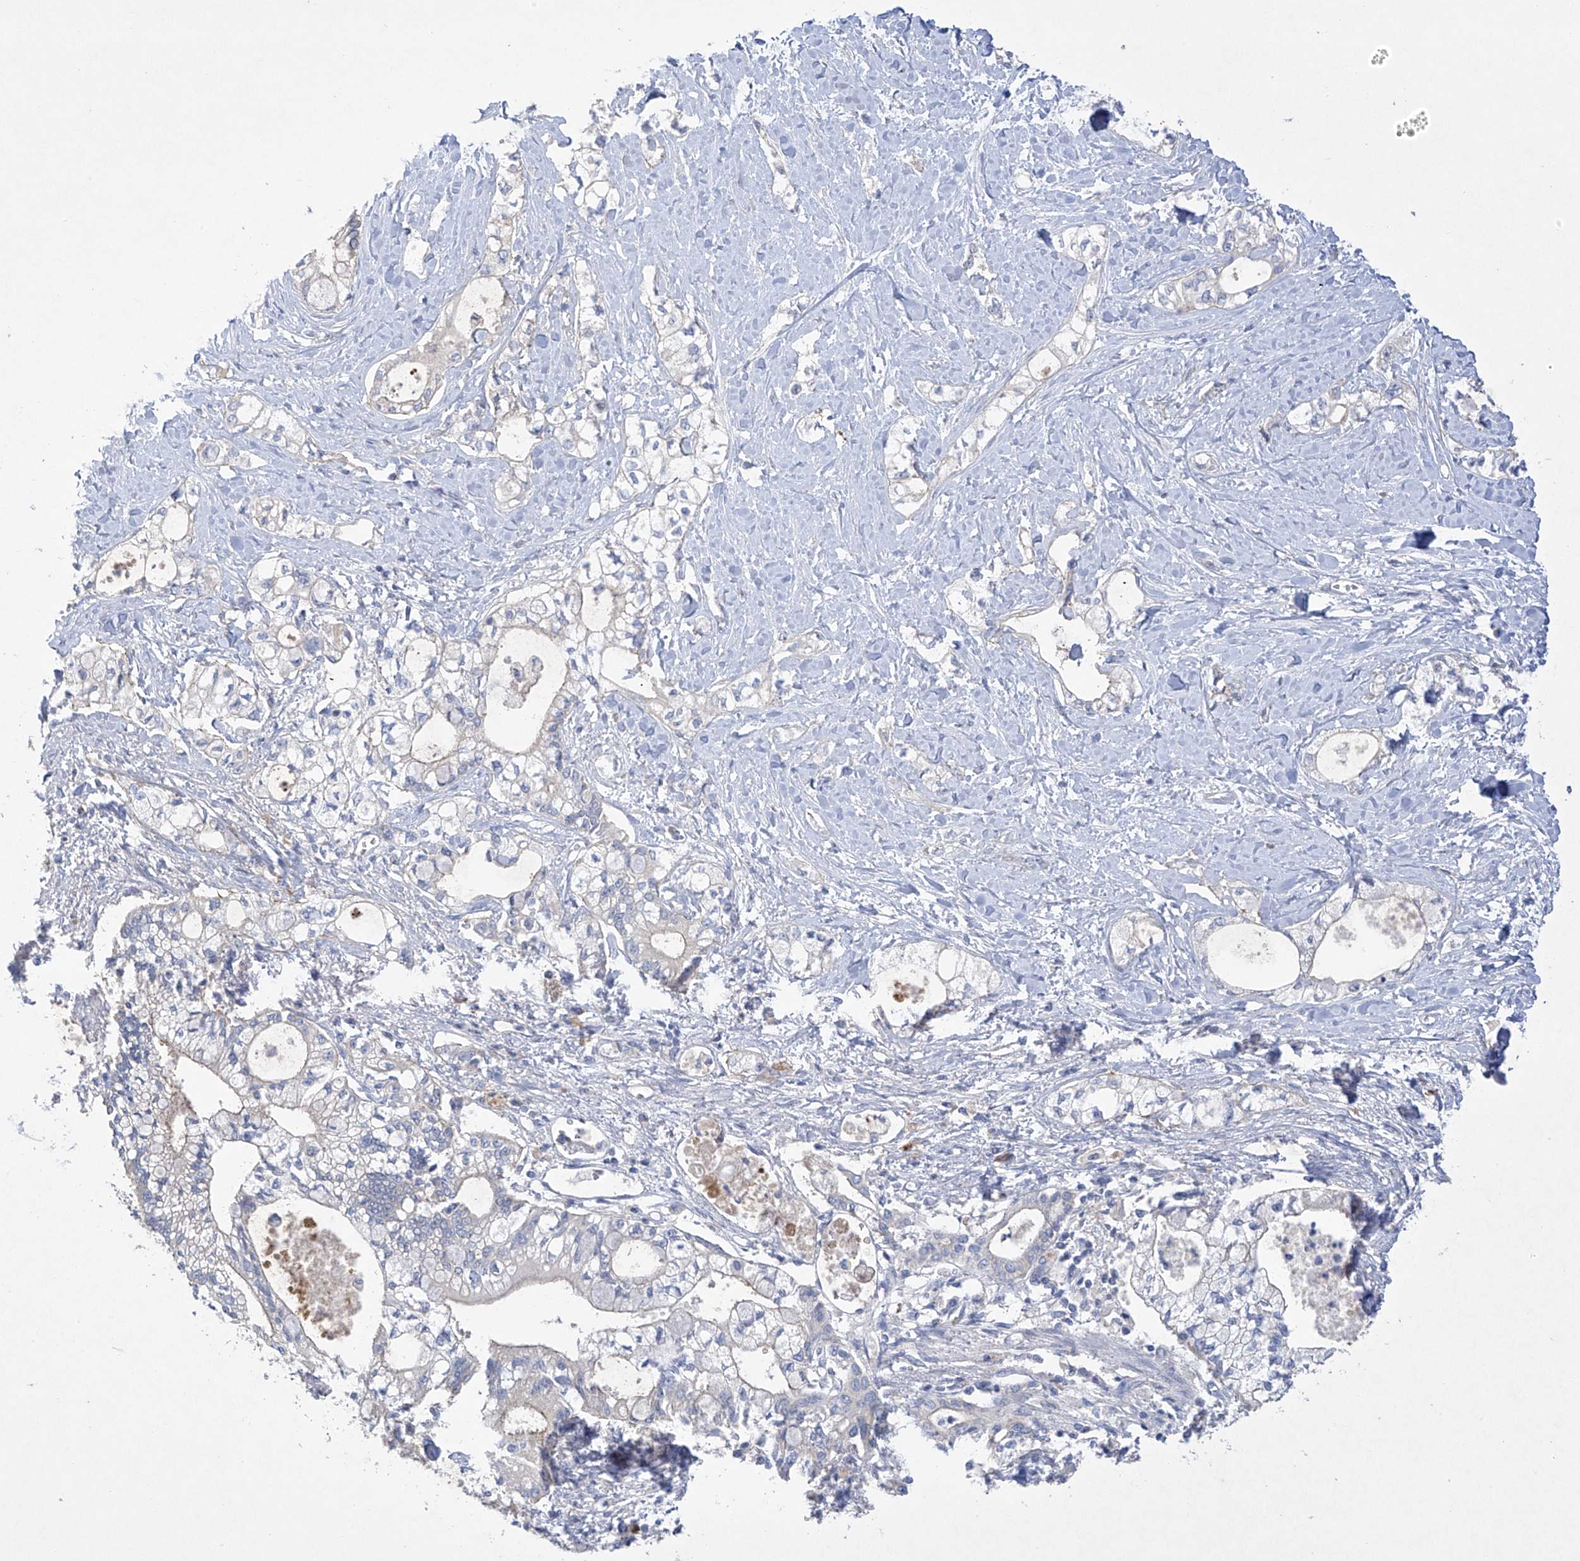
{"staining": {"intensity": "negative", "quantity": "none", "location": "none"}, "tissue": "pancreatic cancer", "cell_type": "Tumor cells", "image_type": "cancer", "snomed": [{"axis": "morphology", "description": "Adenocarcinoma, NOS"}, {"axis": "topography", "description": "Pancreas"}], "caption": "The immunohistochemistry (IHC) image has no significant staining in tumor cells of pancreatic cancer (adenocarcinoma) tissue. (Brightfield microscopy of DAB (3,3'-diaminobenzidine) immunohistochemistry (IHC) at high magnification).", "gene": "PRSS12", "patient": {"sex": "male", "age": 70}}